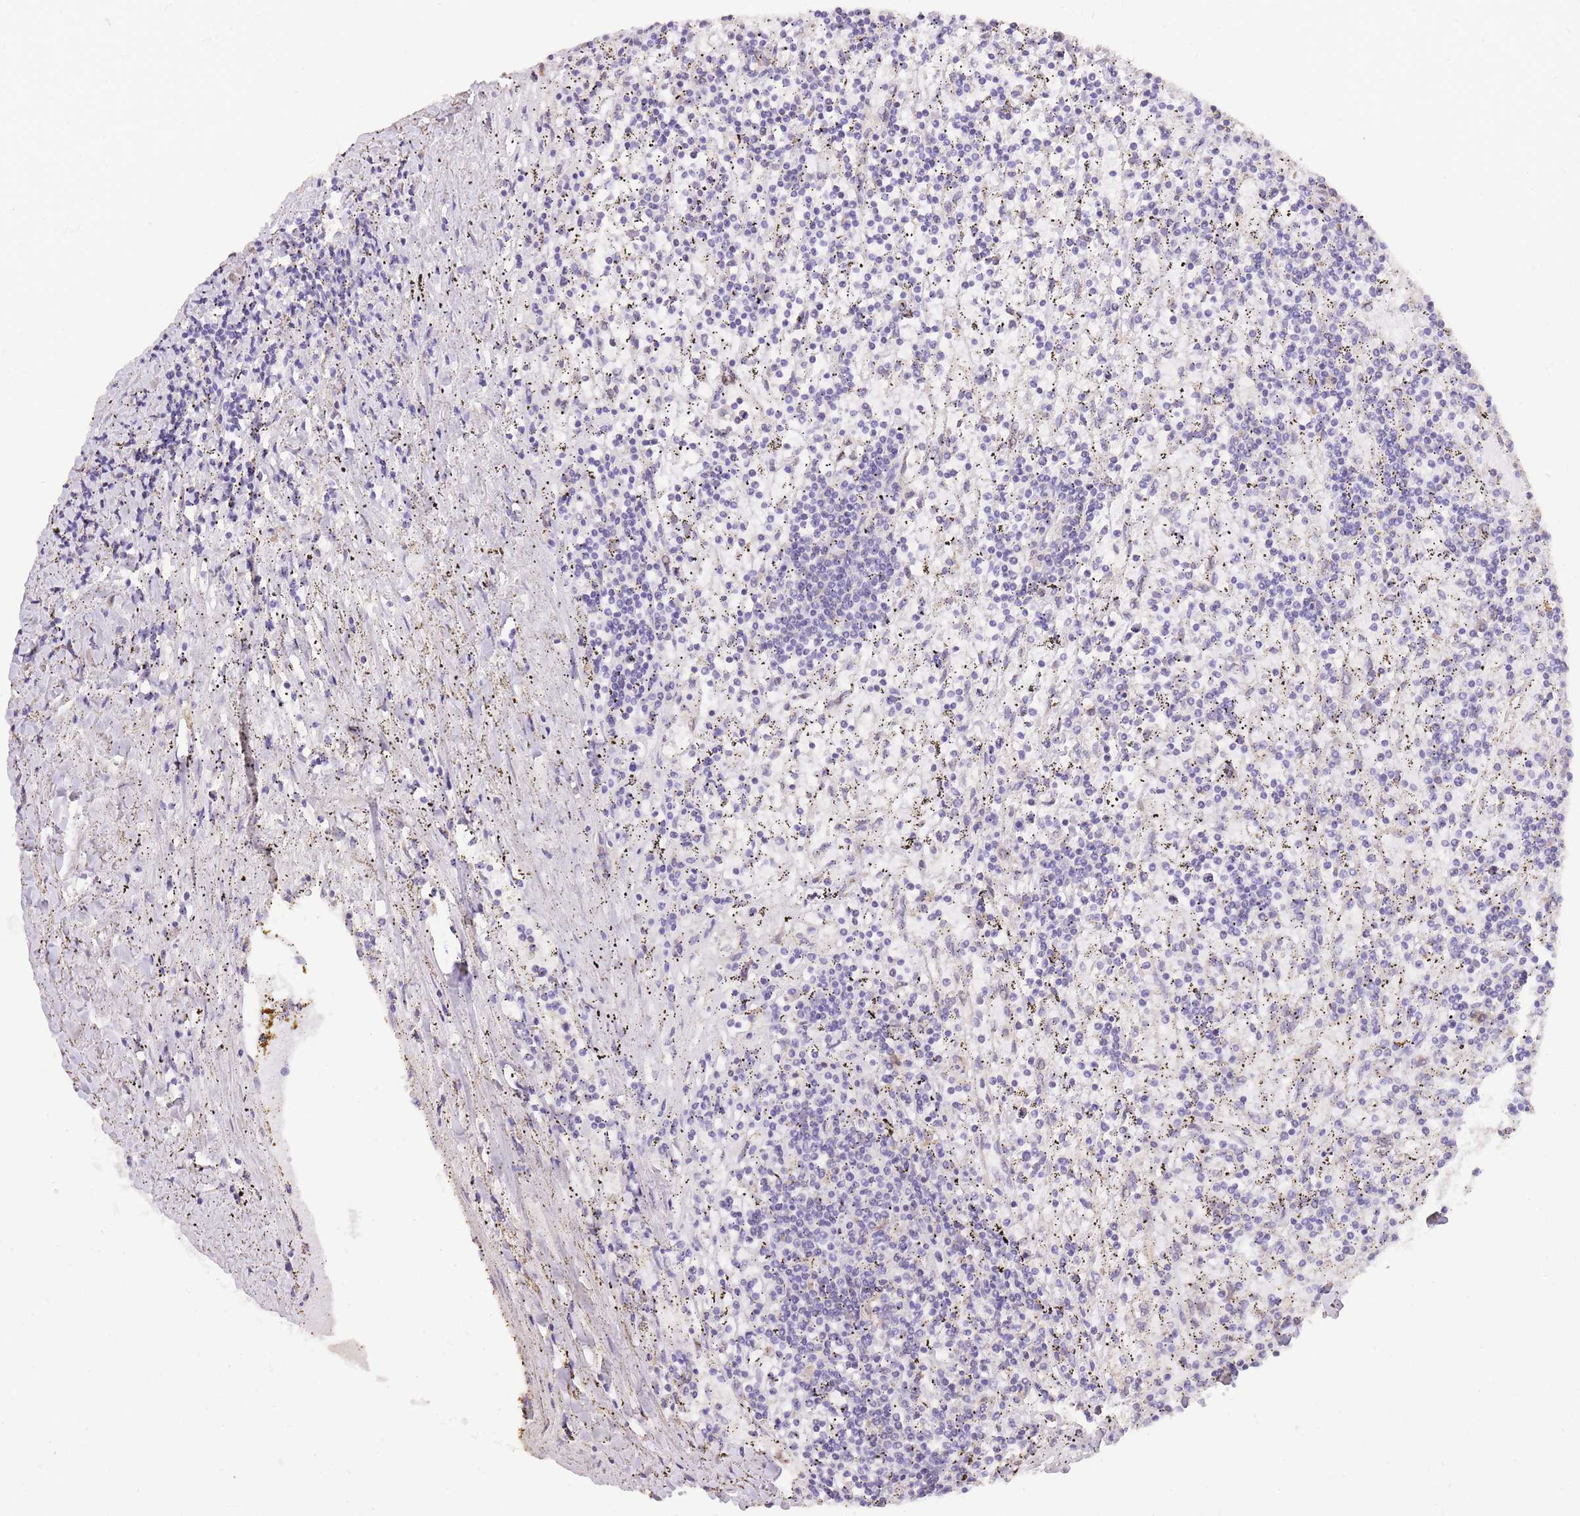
{"staining": {"intensity": "negative", "quantity": "none", "location": "none"}, "tissue": "lymphoma", "cell_type": "Tumor cells", "image_type": "cancer", "snomed": [{"axis": "morphology", "description": "Malignant lymphoma, non-Hodgkin's type, Low grade"}, {"axis": "topography", "description": "Spleen"}], "caption": "Tumor cells show no significant protein staining in lymphoma.", "gene": "TOPAZ1", "patient": {"sex": "male", "age": 76}}